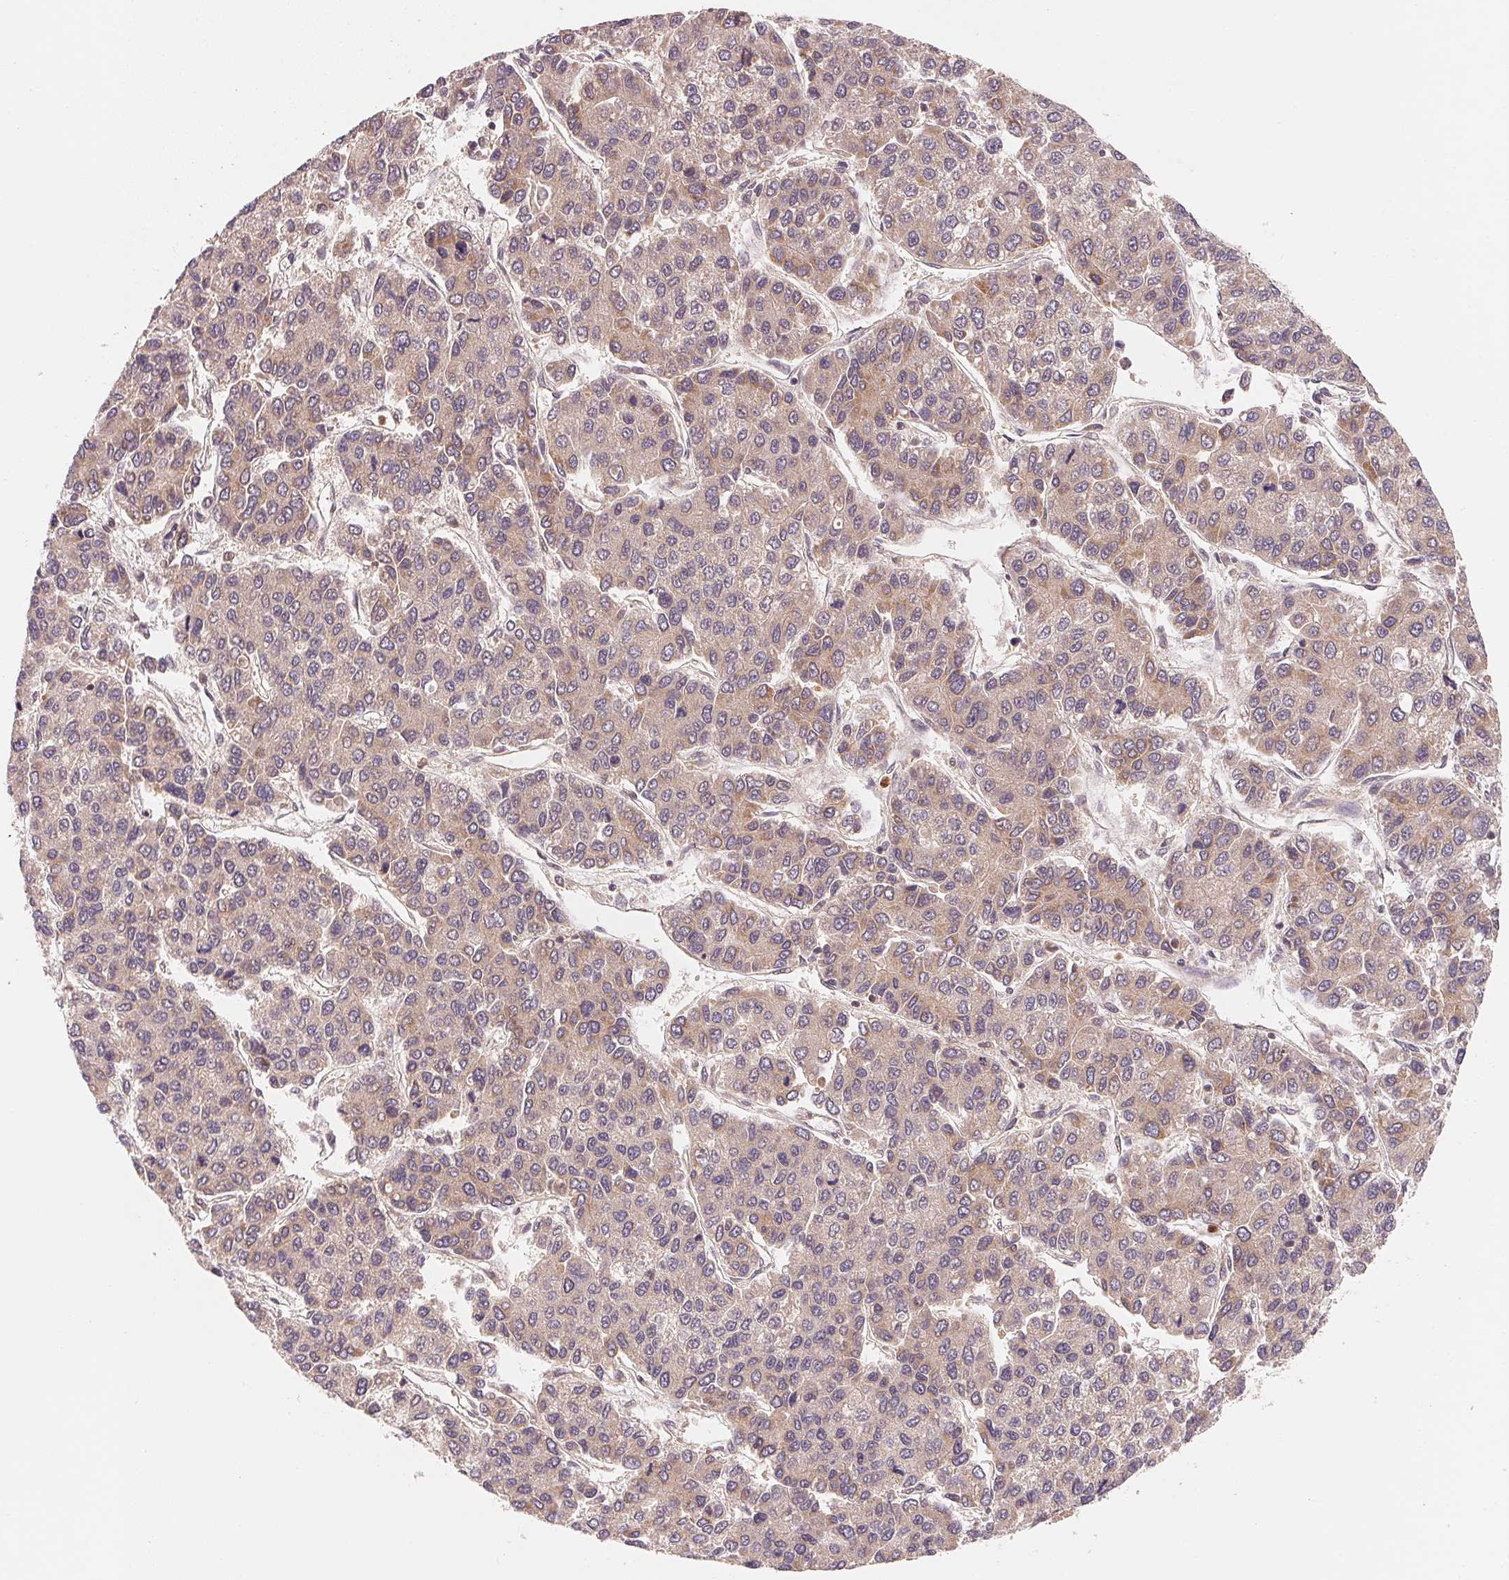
{"staining": {"intensity": "weak", "quantity": "25%-75%", "location": "cytoplasmic/membranous"}, "tissue": "liver cancer", "cell_type": "Tumor cells", "image_type": "cancer", "snomed": [{"axis": "morphology", "description": "Carcinoma, Hepatocellular, NOS"}, {"axis": "topography", "description": "Liver"}], "caption": "DAB immunohistochemical staining of liver hepatocellular carcinoma exhibits weak cytoplasmic/membranous protein expression in about 25%-75% of tumor cells. (brown staining indicates protein expression, while blue staining denotes nuclei).", "gene": "CCDC102B", "patient": {"sex": "female", "age": 66}}